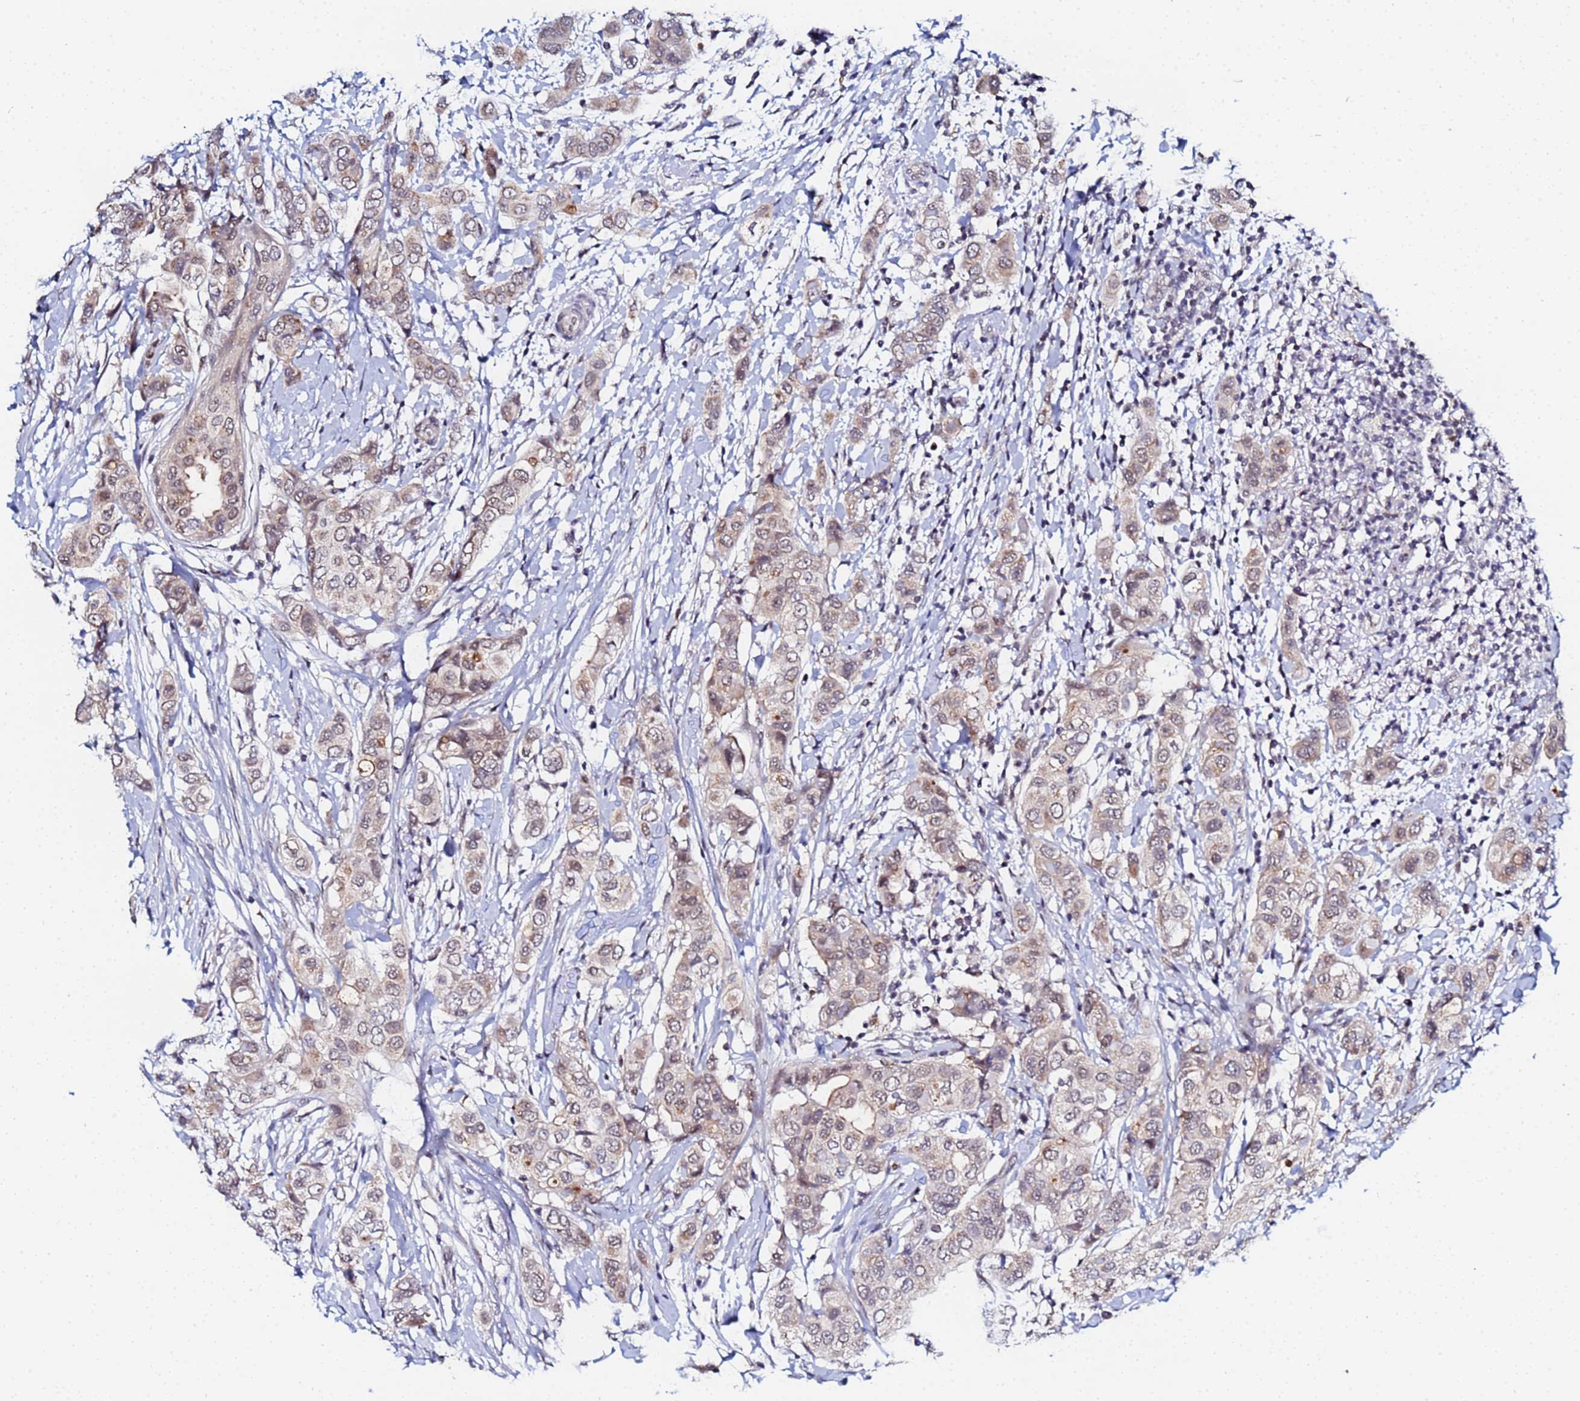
{"staining": {"intensity": "weak", "quantity": ">75%", "location": "cytoplasmic/membranous,nuclear"}, "tissue": "breast cancer", "cell_type": "Tumor cells", "image_type": "cancer", "snomed": [{"axis": "morphology", "description": "Lobular carcinoma"}, {"axis": "topography", "description": "Breast"}], "caption": "Immunohistochemistry (IHC) of lobular carcinoma (breast) exhibits low levels of weak cytoplasmic/membranous and nuclear staining in approximately >75% of tumor cells.", "gene": "MTCL1", "patient": {"sex": "female", "age": 51}}